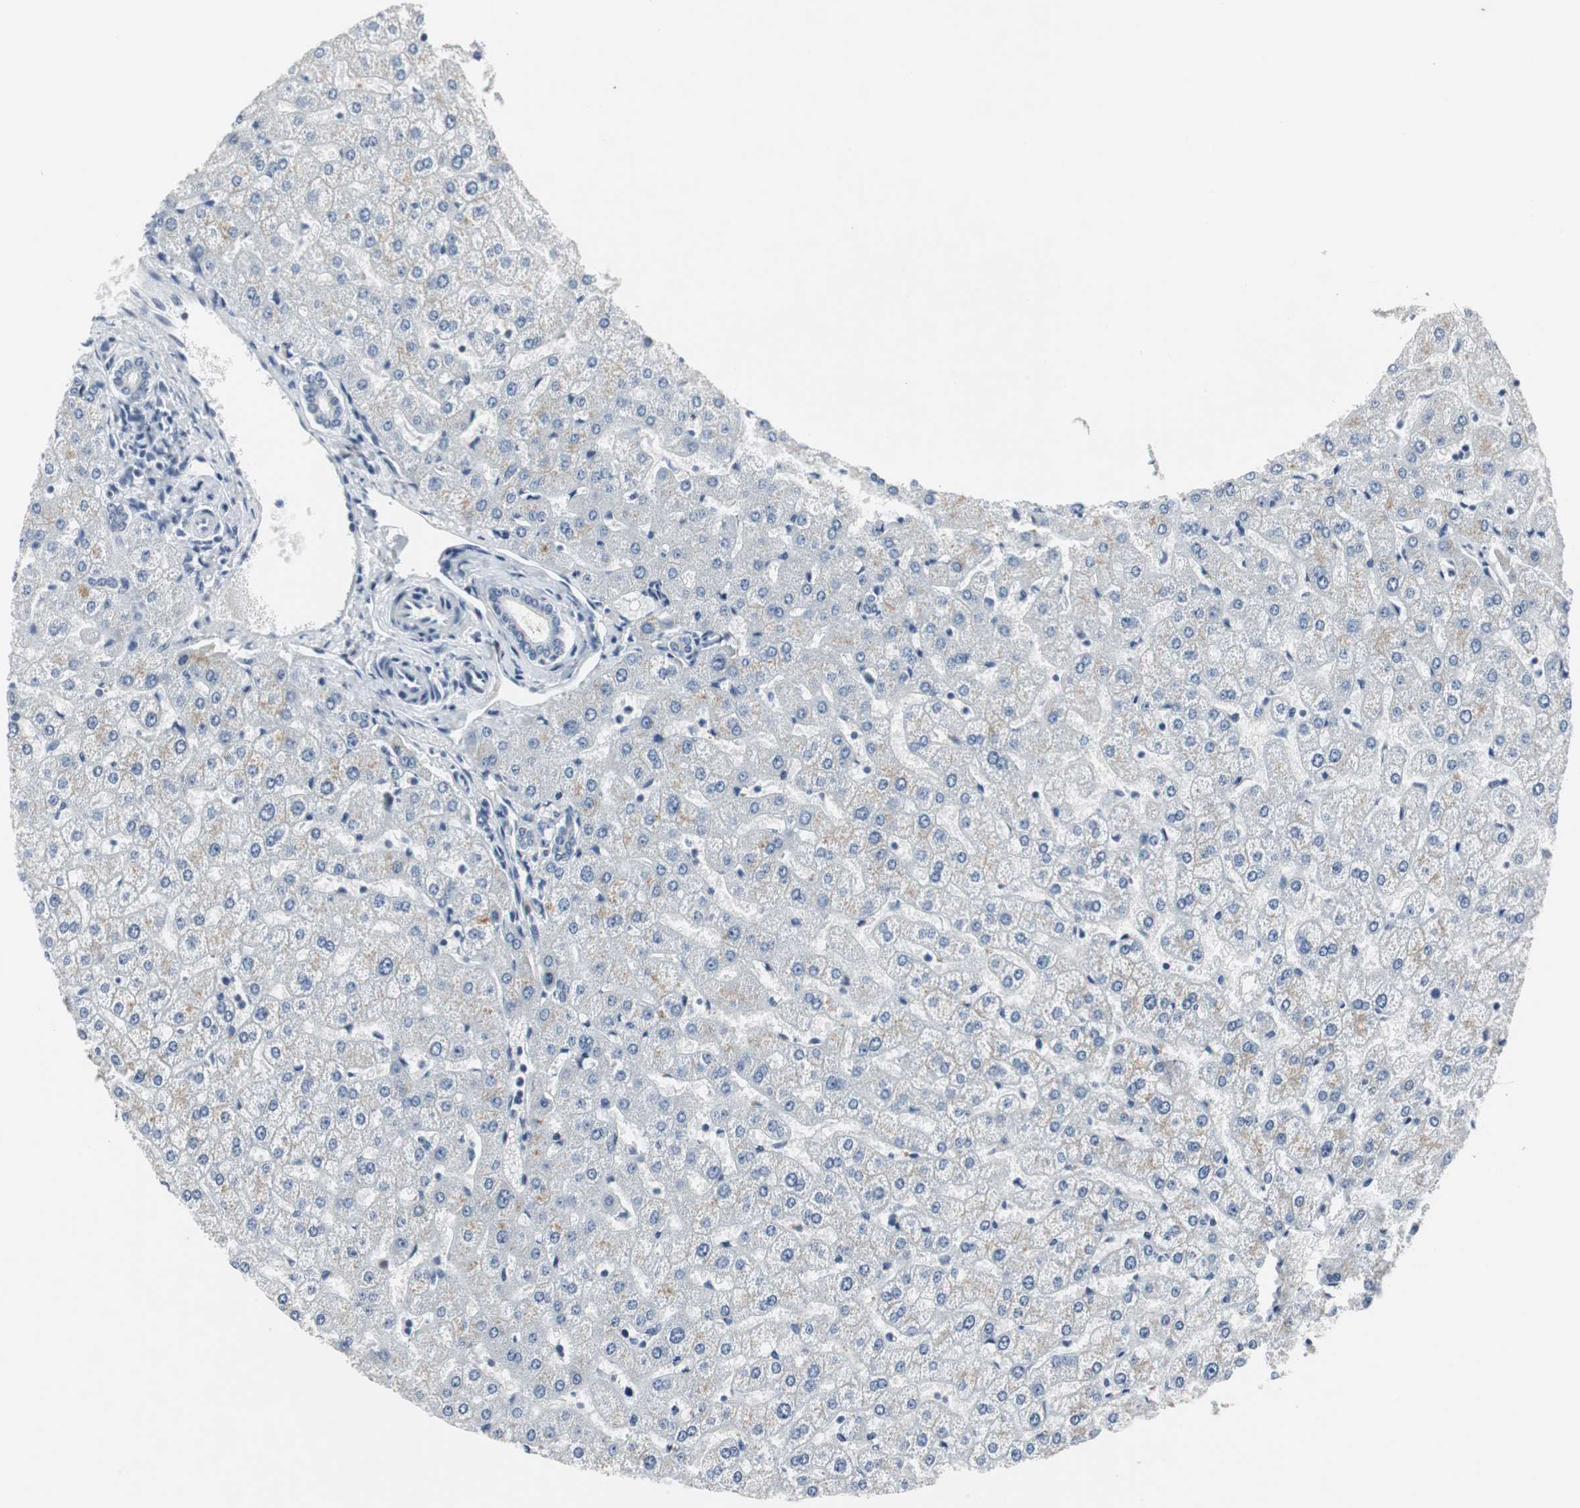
{"staining": {"intensity": "negative", "quantity": "none", "location": "none"}, "tissue": "liver", "cell_type": "Cholangiocytes", "image_type": "normal", "snomed": [{"axis": "morphology", "description": "Normal tissue, NOS"}, {"axis": "morphology", "description": "Fibrosis, NOS"}, {"axis": "topography", "description": "Liver"}], "caption": "Immunohistochemistry photomicrograph of normal liver stained for a protein (brown), which shows no staining in cholangiocytes. (Immunohistochemistry (ihc), brightfield microscopy, high magnification).", "gene": "ELK1", "patient": {"sex": "female", "age": 29}}